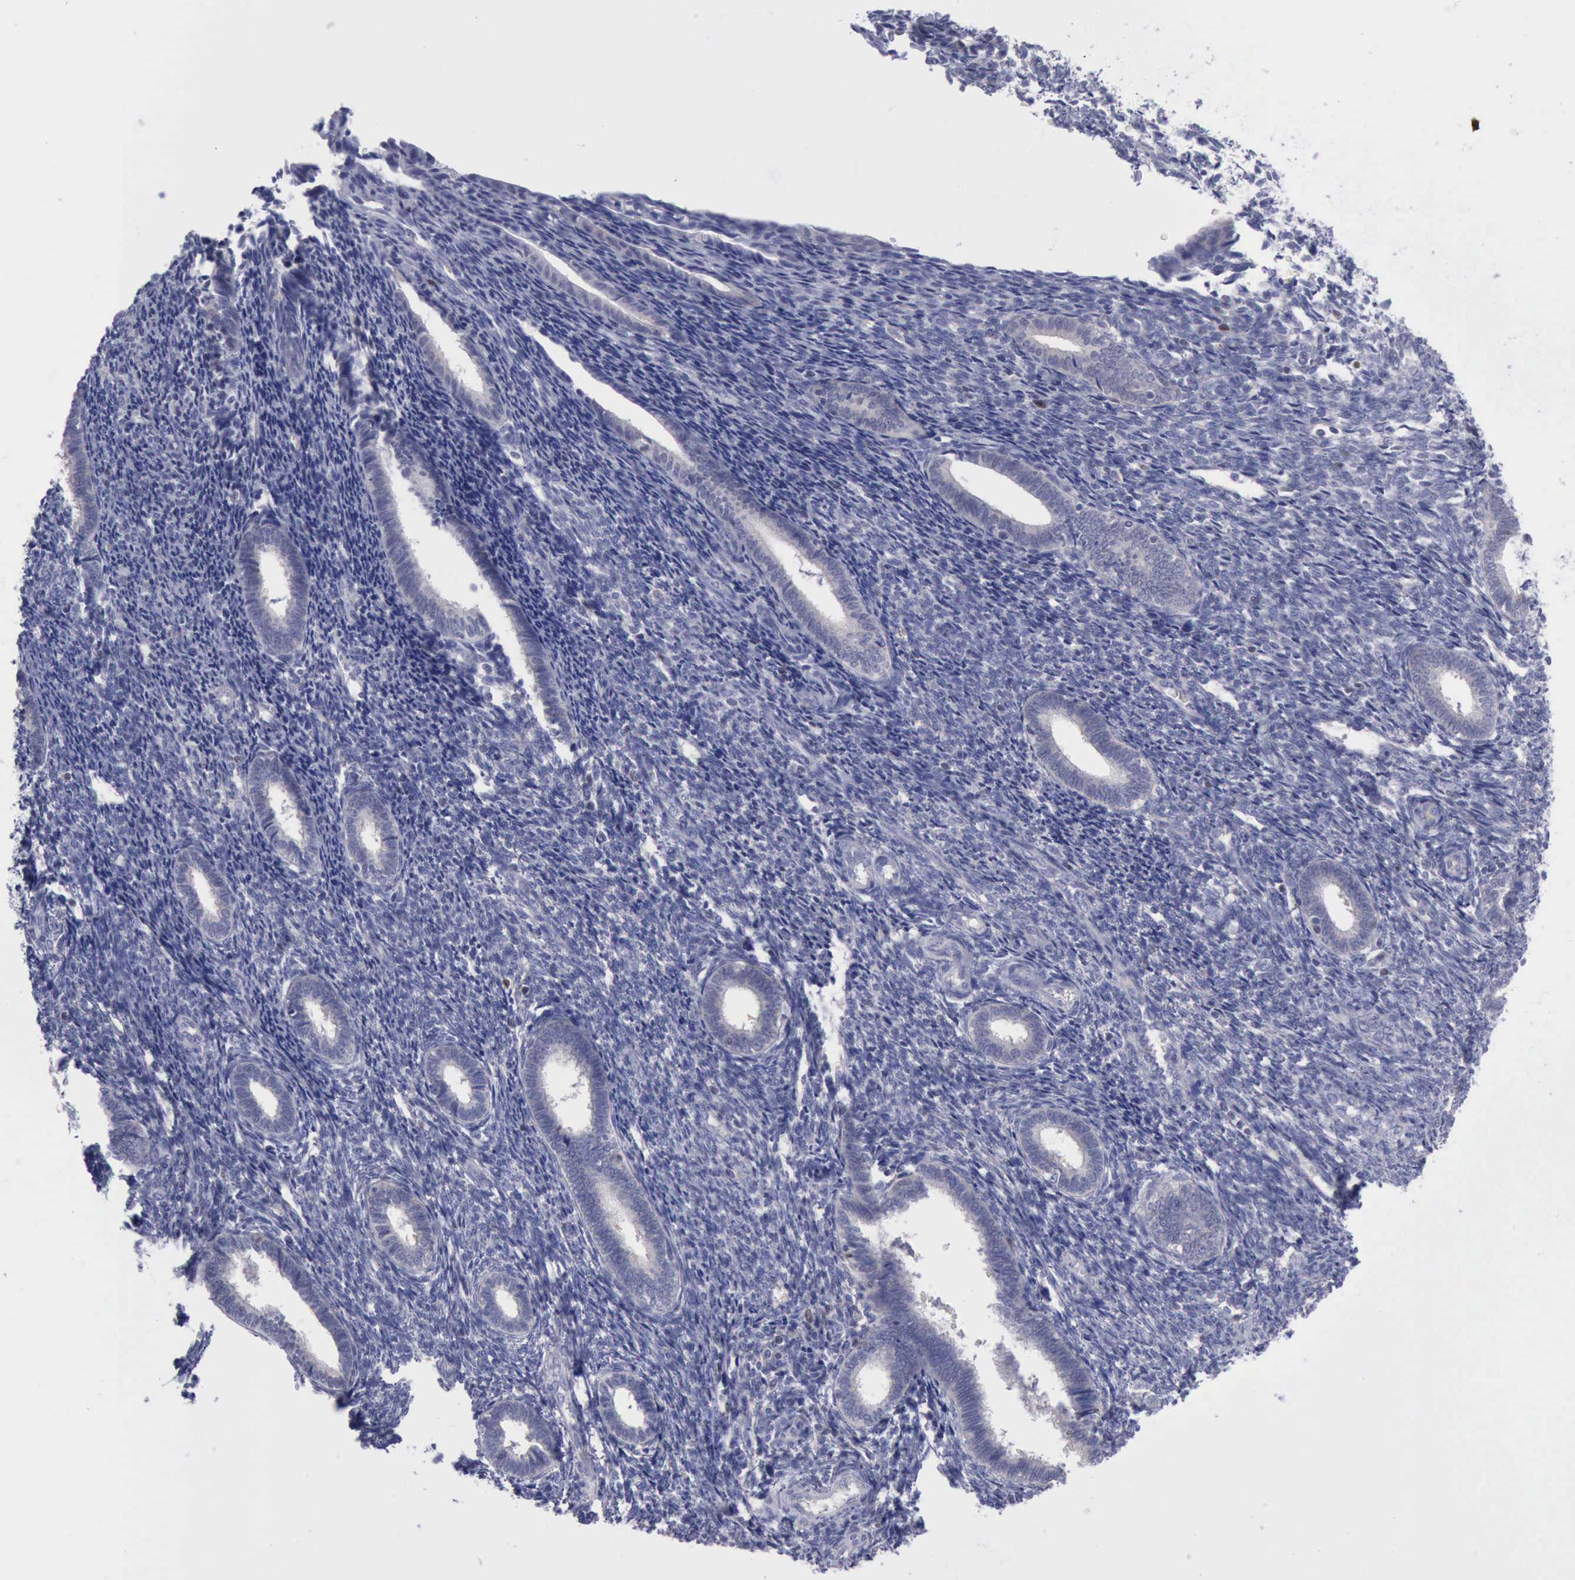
{"staining": {"intensity": "negative", "quantity": "none", "location": "none"}, "tissue": "endometrium", "cell_type": "Cells in endometrial stroma", "image_type": "normal", "snomed": [{"axis": "morphology", "description": "Normal tissue, NOS"}, {"axis": "topography", "description": "Endometrium"}], "caption": "Immunohistochemistry micrograph of benign human endometrium stained for a protein (brown), which demonstrates no positivity in cells in endometrial stroma. (DAB (3,3'-diaminobenzidine) immunohistochemistry (IHC) with hematoxylin counter stain).", "gene": "SATB2", "patient": {"sex": "female", "age": 27}}